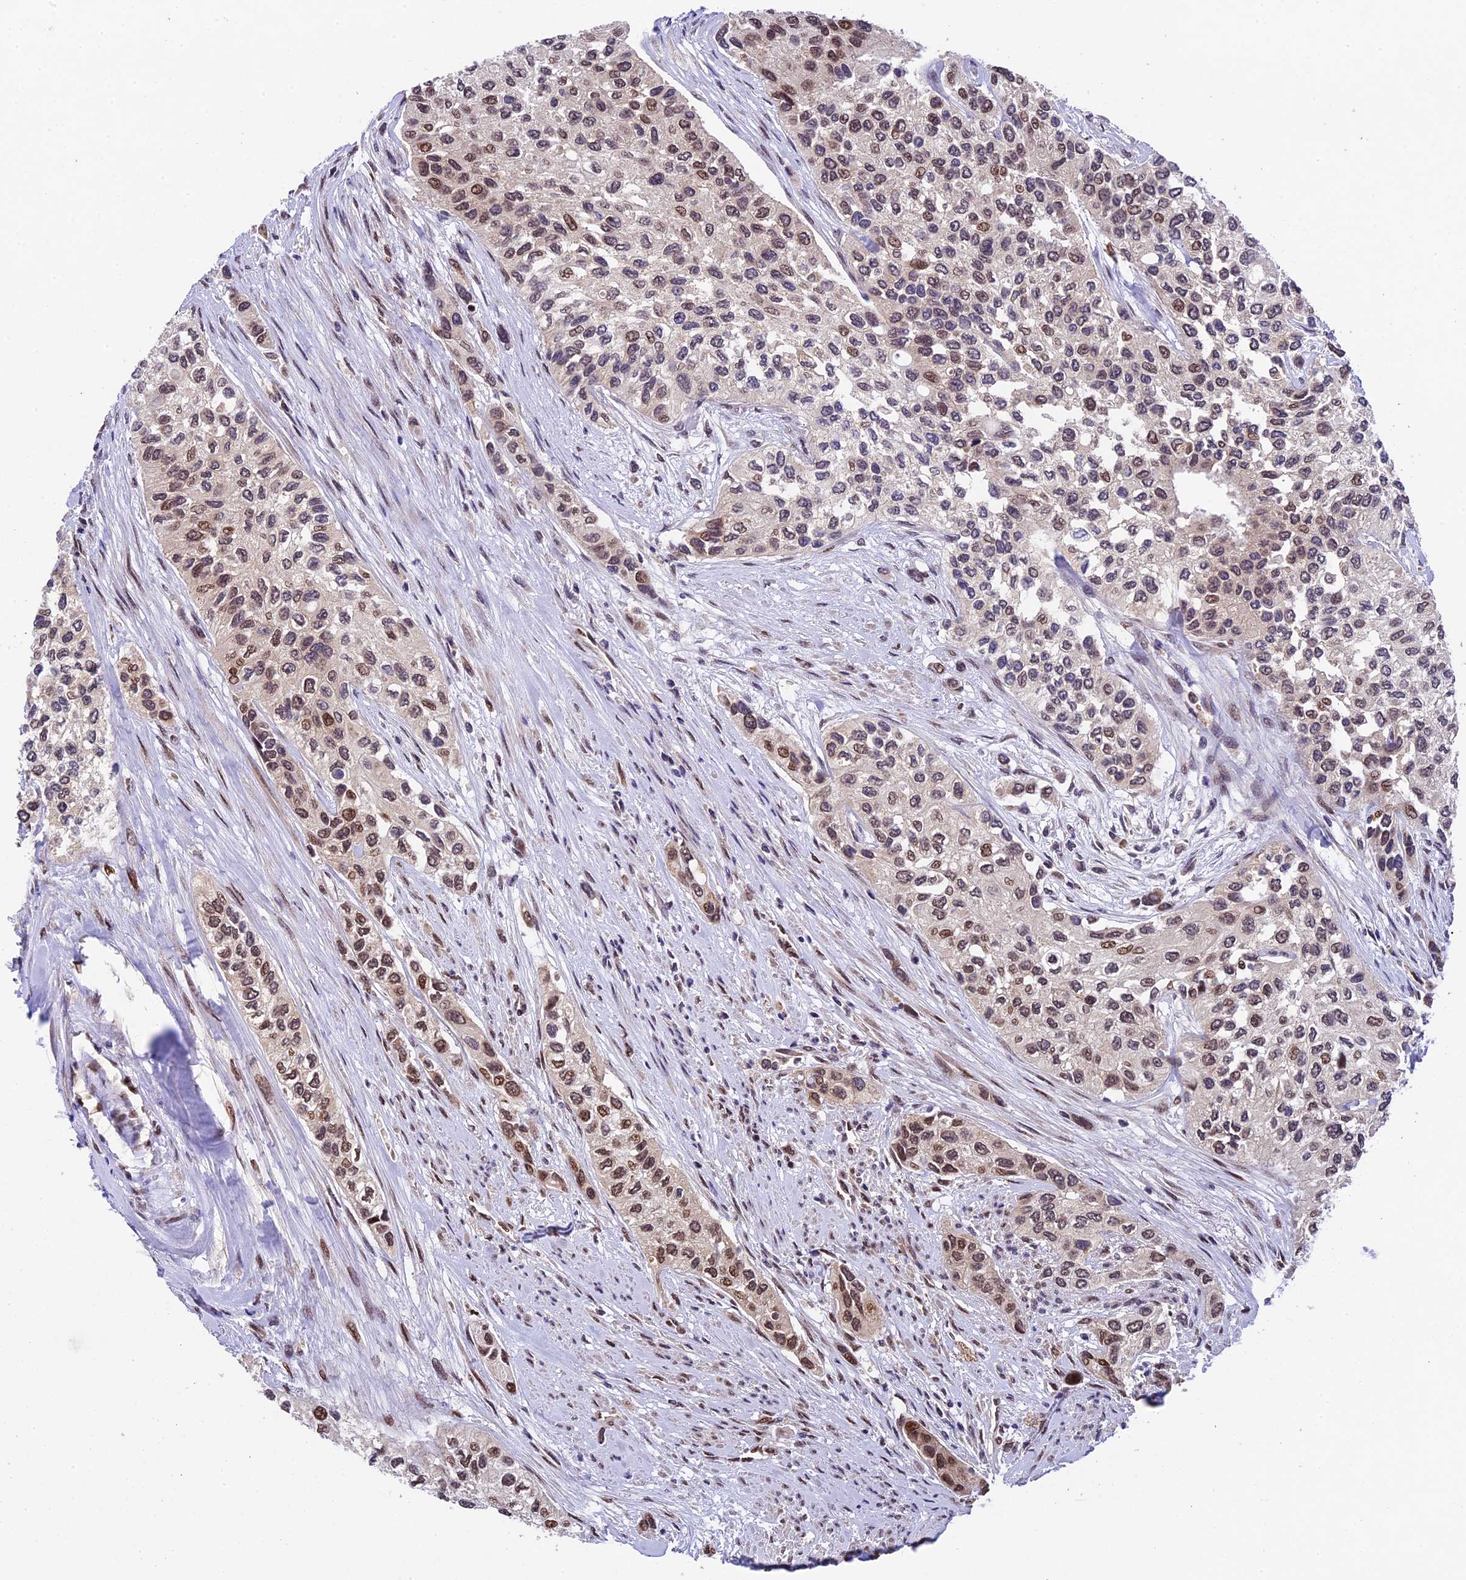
{"staining": {"intensity": "moderate", "quantity": "25%-75%", "location": "nuclear"}, "tissue": "urothelial cancer", "cell_type": "Tumor cells", "image_type": "cancer", "snomed": [{"axis": "morphology", "description": "Normal tissue, NOS"}, {"axis": "morphology", "description": "Urothelial carcinoma, High grade"}, {"axis": "topography", "description": "Vascular tissue"}, {"axis": "topography", "description": "Urinary bladder"}], "caption": "Immunohistochemistry (DAB (3,3'-diaminobenzidine)) staining of human urothelial cancer reveals moderate nuclear protein positivity in approximately 25%-75% of tumor cells.", "gene": "CCSER1", "patient": {"sex": "female", "age": 56}}